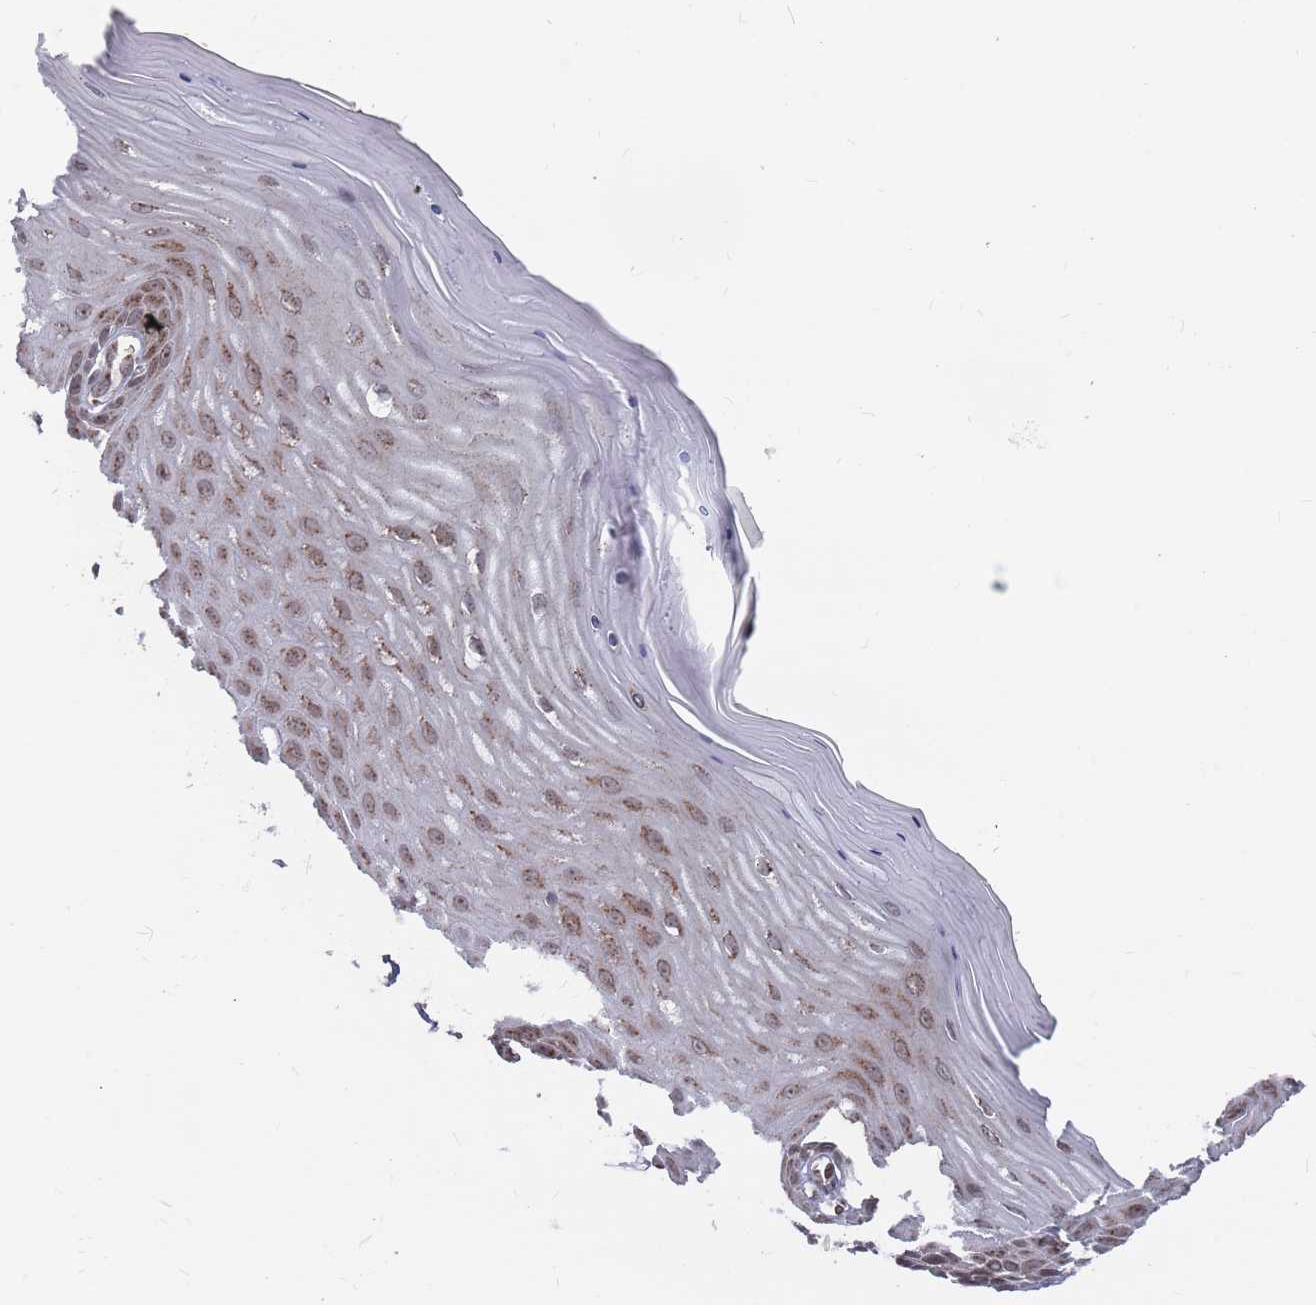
{"staining": {"intensity": "moderate", "quantity": ">75%", "location": "cytoplasmic/membranous"}, "tissue": "cervix", "cell_type": "Glandular cells", "image_type": "normal", "snomed": [{"axis": "morphology", "description": "Normal tissue, NOS"}, {"axis": "topography", "description": "Cervix"}], "caption": "Protein expression analysis of unremarkable human cervix reveals moderate cytoplasmic/membranous positivity in about >75% of glandular cells. Ihc stains the protein in brown and the nuclei are stained blue.", "gene": "FMO4", "patient": {"sex": "female", "age": 55}}